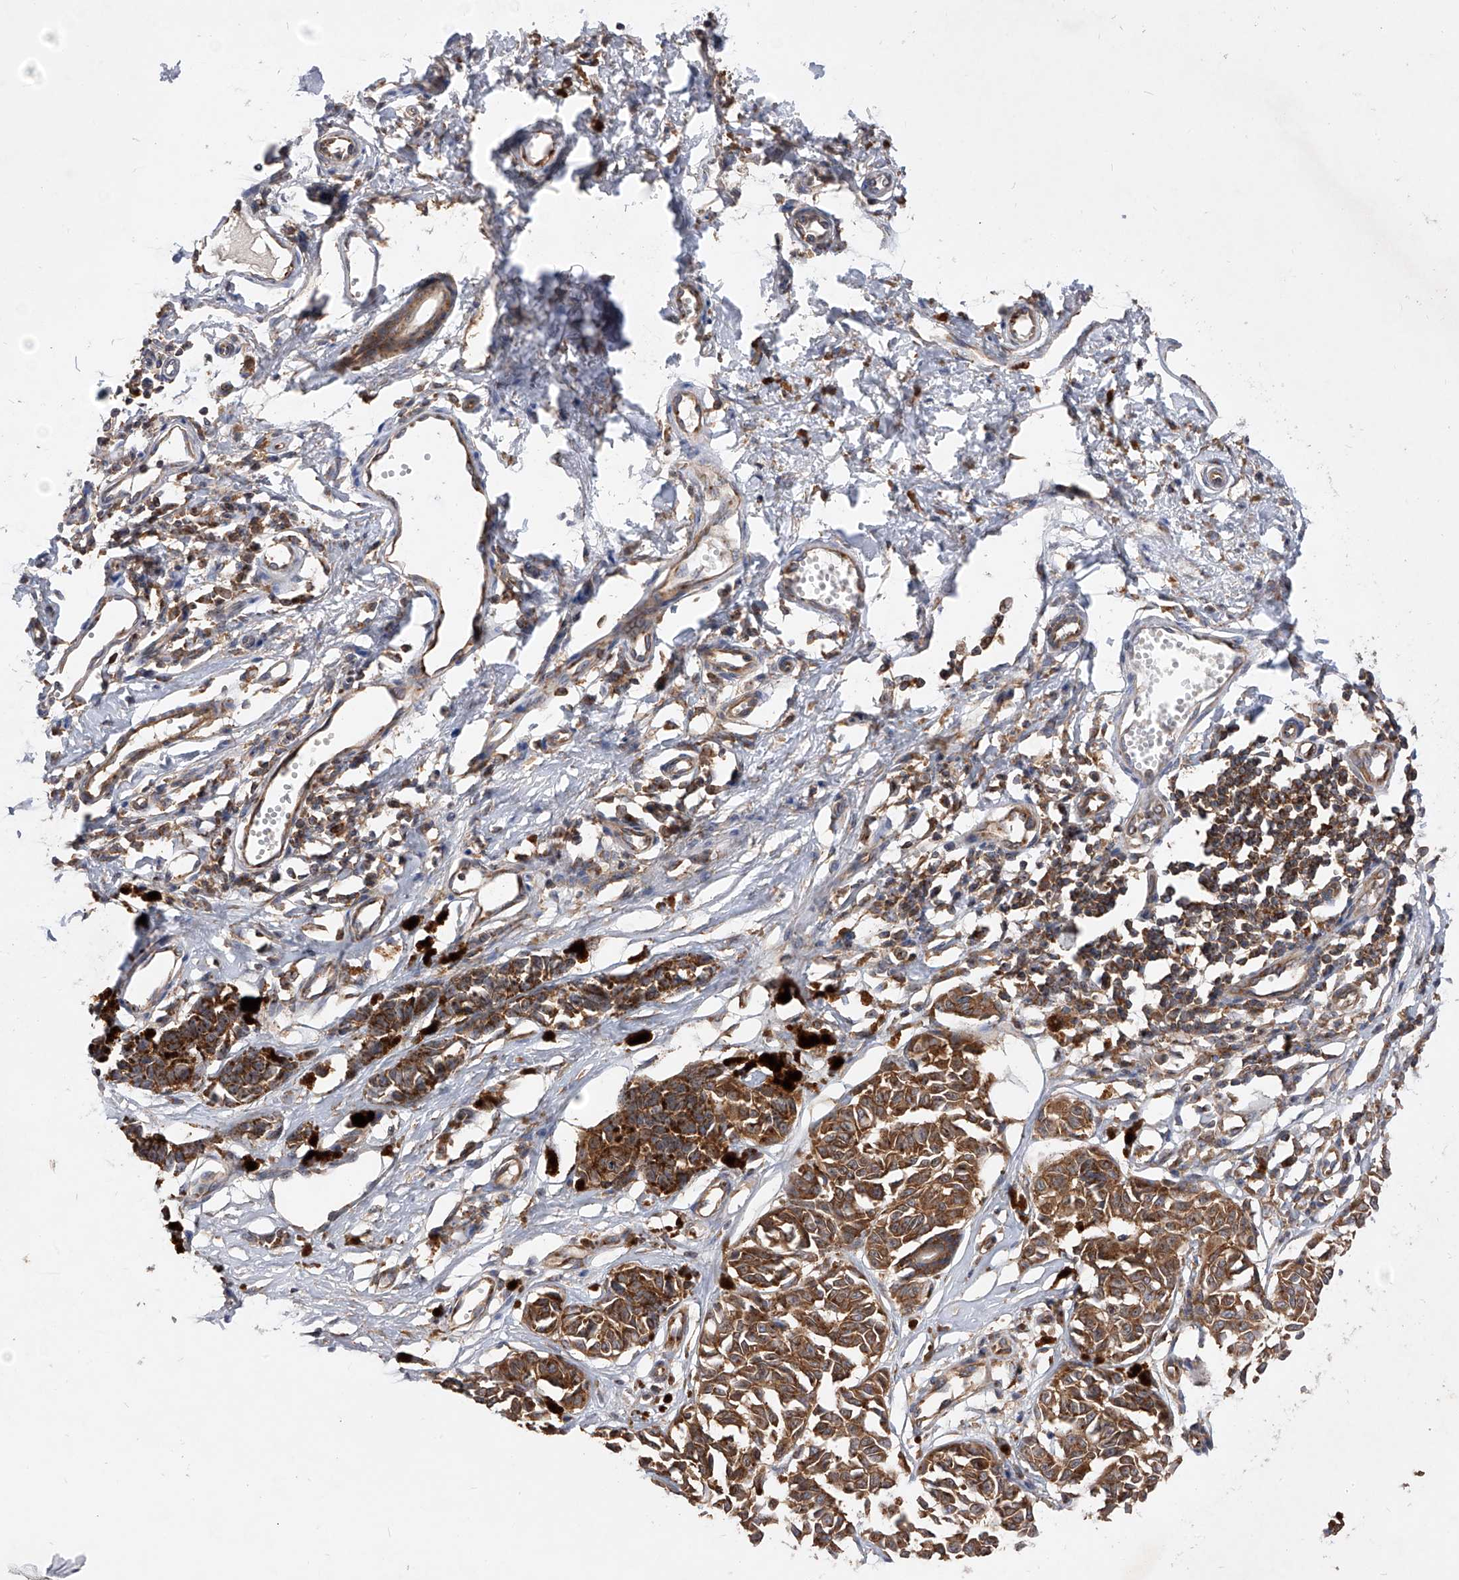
{"staining": {"intensity": "strong", "quantity": ">75%", "location": "cytoplasmic/membranous"}, "tissue": "melanoma", "cell_type": "Tumor cells", "image_type": "cancer", "snomed": [{"axis": "morphology", "description": "Malignant melanoma, NOS"}, {"axis": "topography", "description": "Skin"}], "caption": "Immunohistochemical staining of human malignant melanoma shows high levels of strong cytoplasmic/membranous positivity in approximately >75% of tumor cells.", "gene": "CFAP410", "patient": {"sex": "male", "age": 53}}